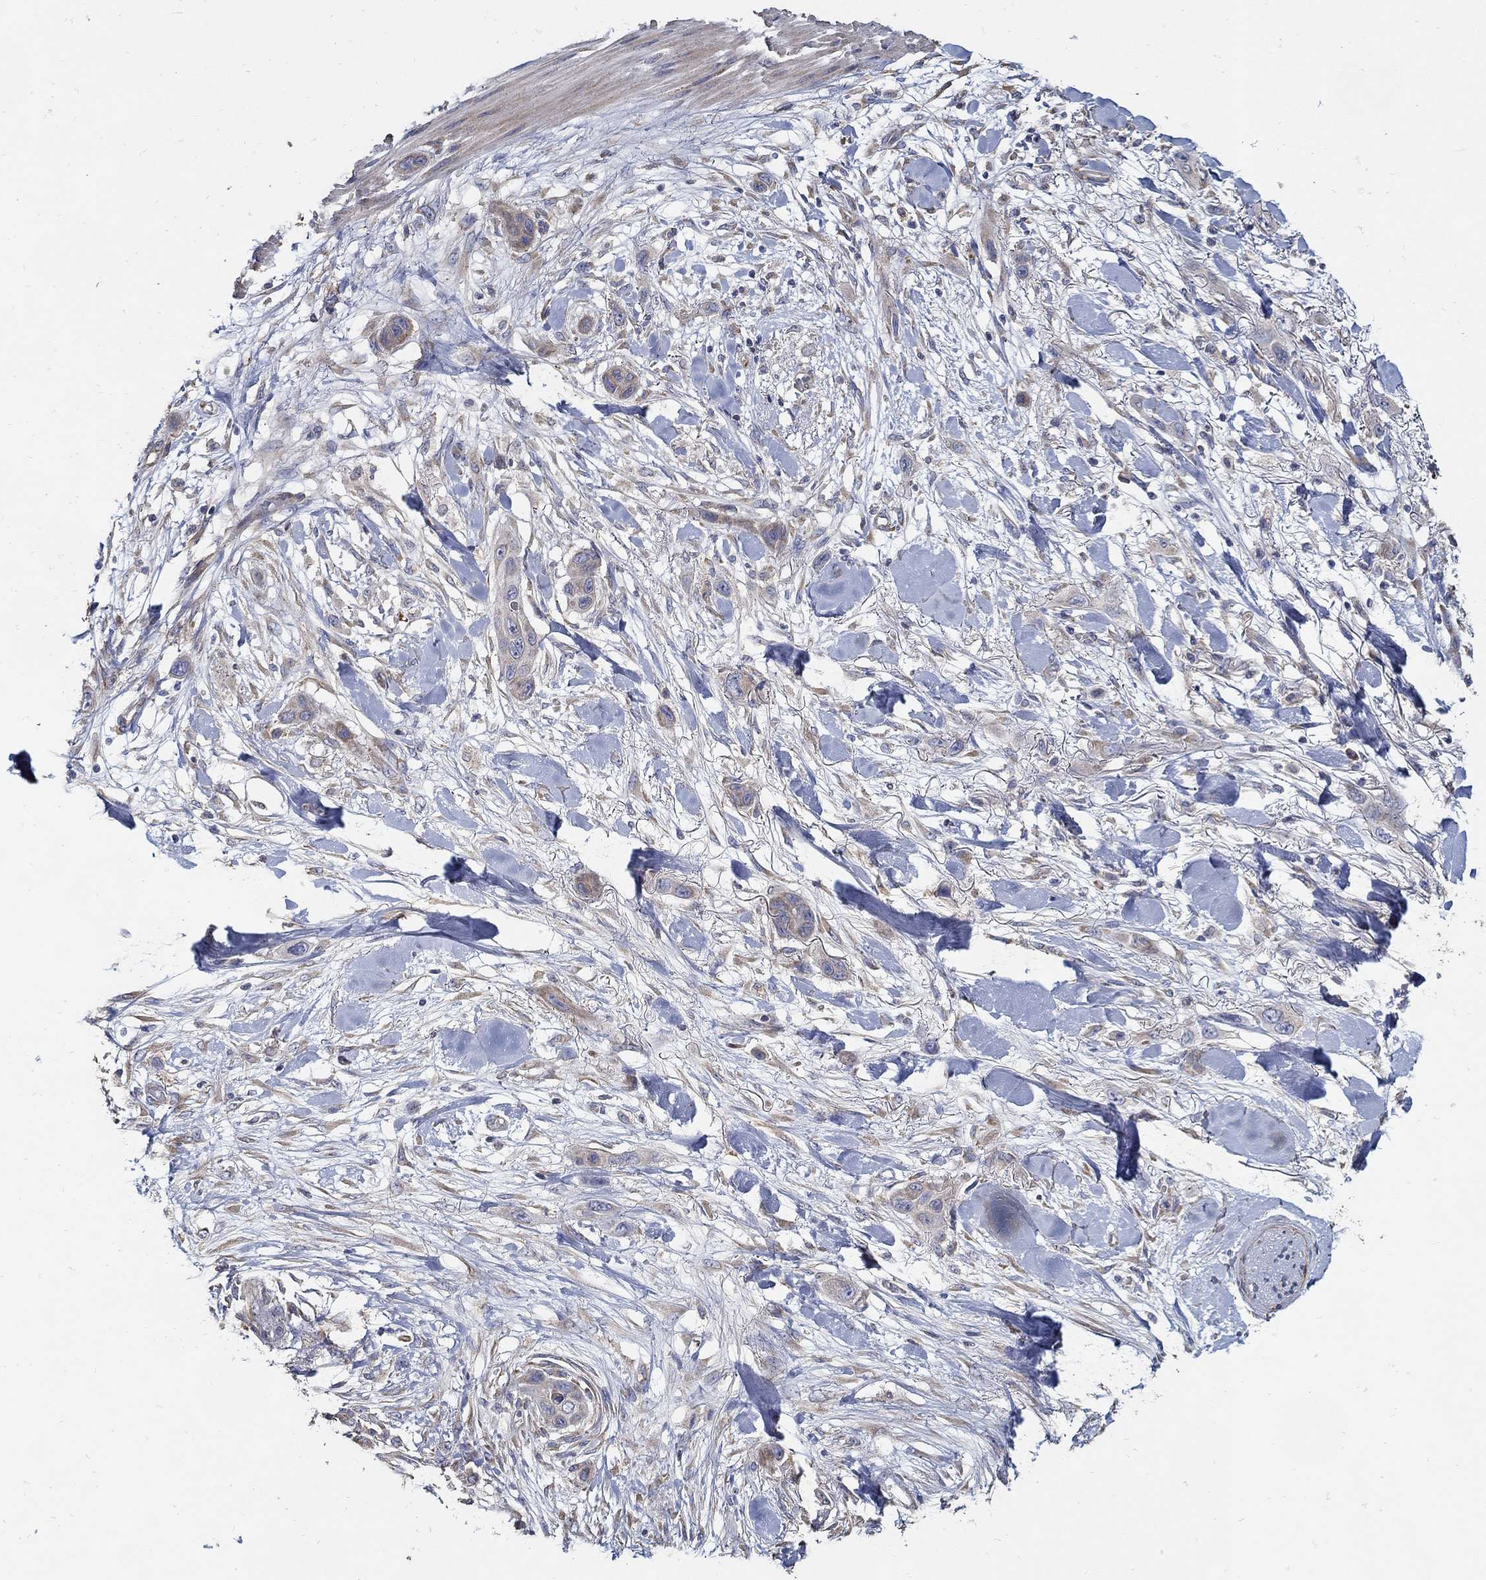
{"staining": {"intensity": "moderate", "quantity": "25%-75%", "location": "cytoplasmic/membranous"}, "tissue": "skin cancer", "cell_type": "Tumor cells", "image_type": "cancer", "snomed": [{"axis": "morphology", "description": "Squamous cell carcinoma, NOS"}, {"axis": "topography", "description": "Skin"}], "caption": "Immunohistochemical staining of skin cancer reveals moderate cytoplasmic/membranous protein staining in about 25%-75% of tumor cells.", "gene": "EMILIN3", "patient": {"sex": "male", "age": 79}}